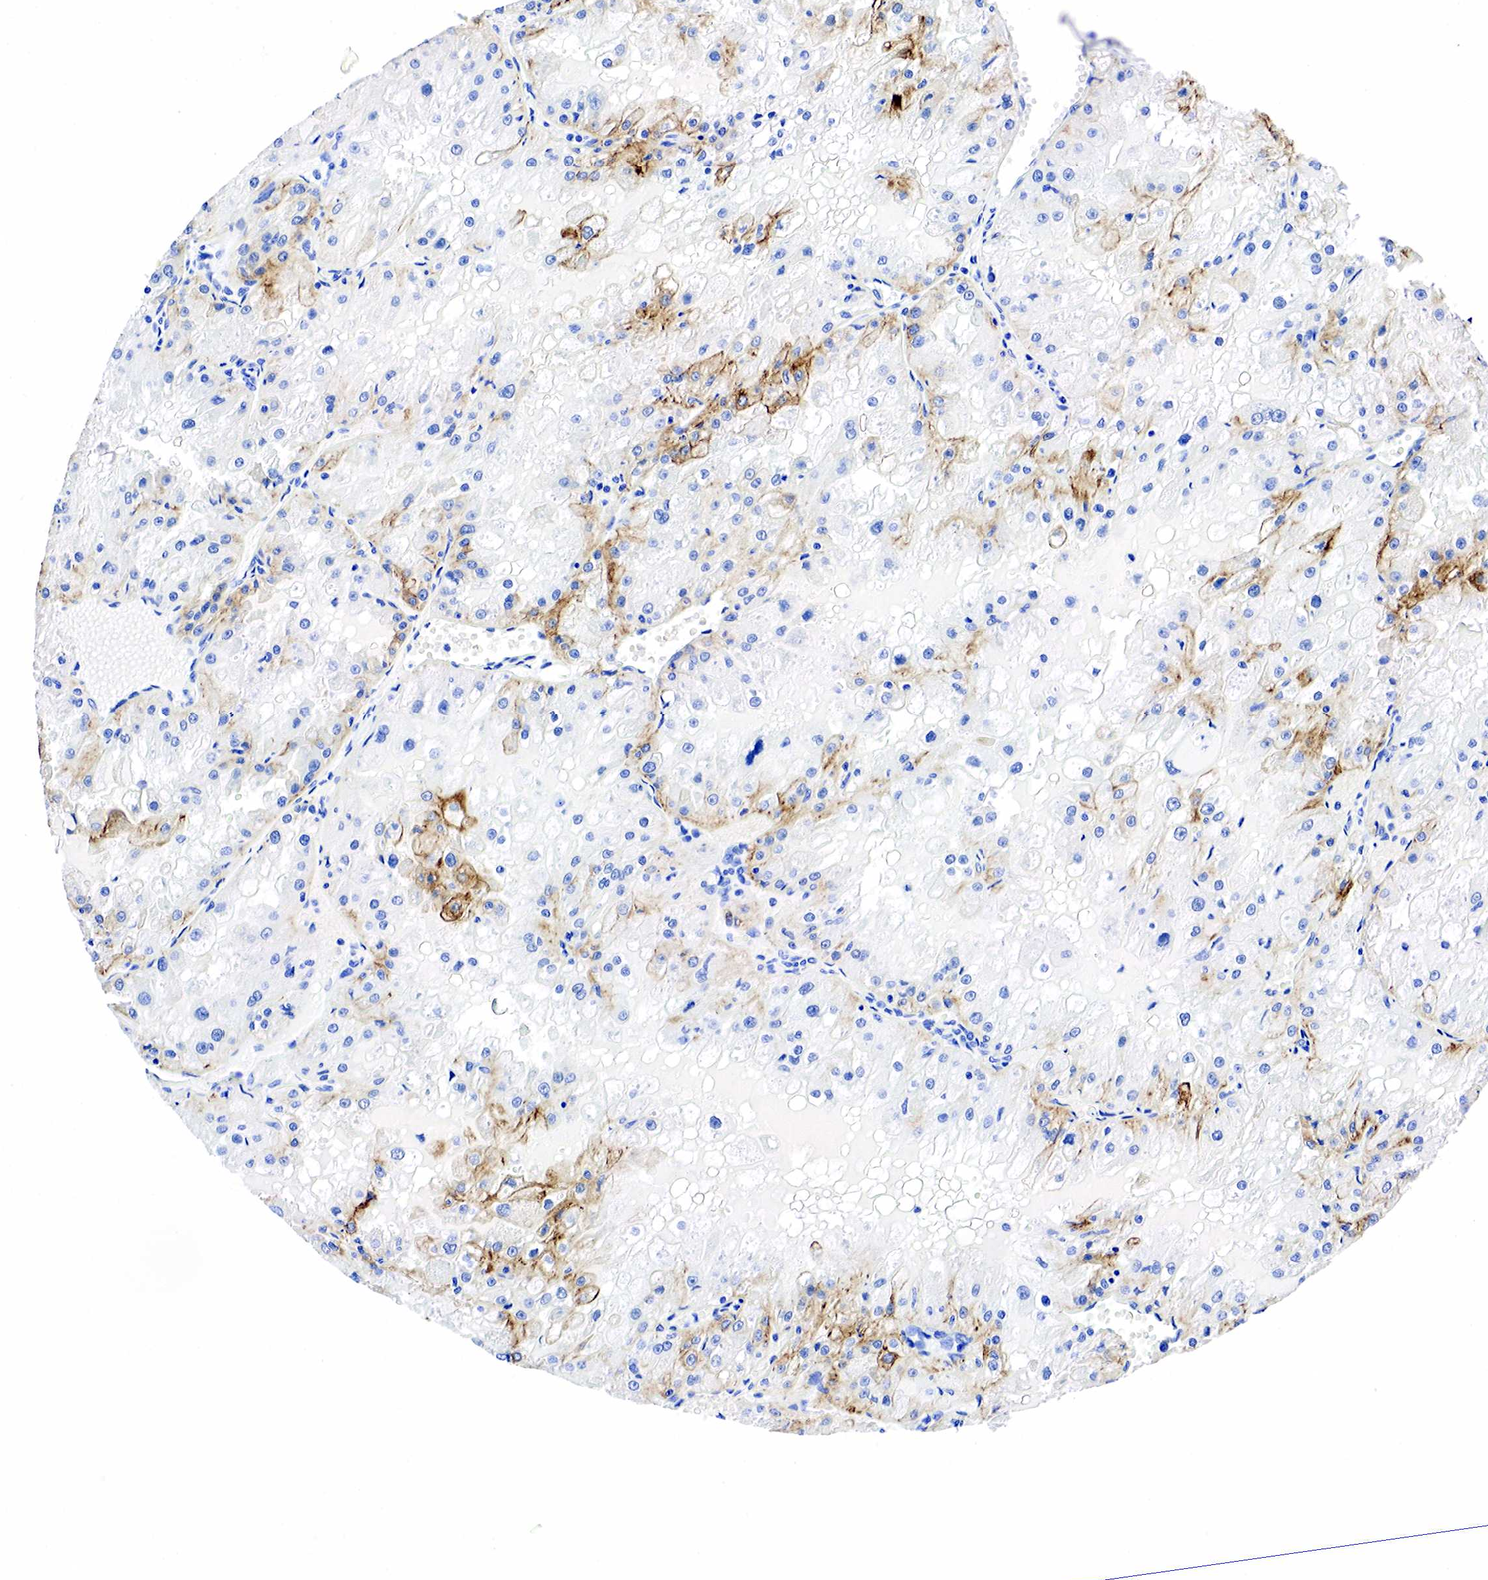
{"staining": {"intensity": "moderate", "quantity": "<25%", "location": "cytoplasmic/membranous"}, "tissue": "renal cancer", "cell_type": "Tumor cells", "image_type": "cancer", "snomed": [{"axis": "morphology", "description": "Adenocarcinoma, NOS"}, {"axis": "topography", "description": "Kidney"}], "caption": "Tumor cells demonstrate moderate cytoplasmic/membranous positivity in approximately <25% of cells in adenocarcinoma (renal). The staining was performed using DAB (3,3'-diaminobenzidine), with brown indicating positive protein expression. Nuclei are stained blue with hematoxylin.", "gene": "KRT18", "patient": {"sex": "female", "age": 74}}